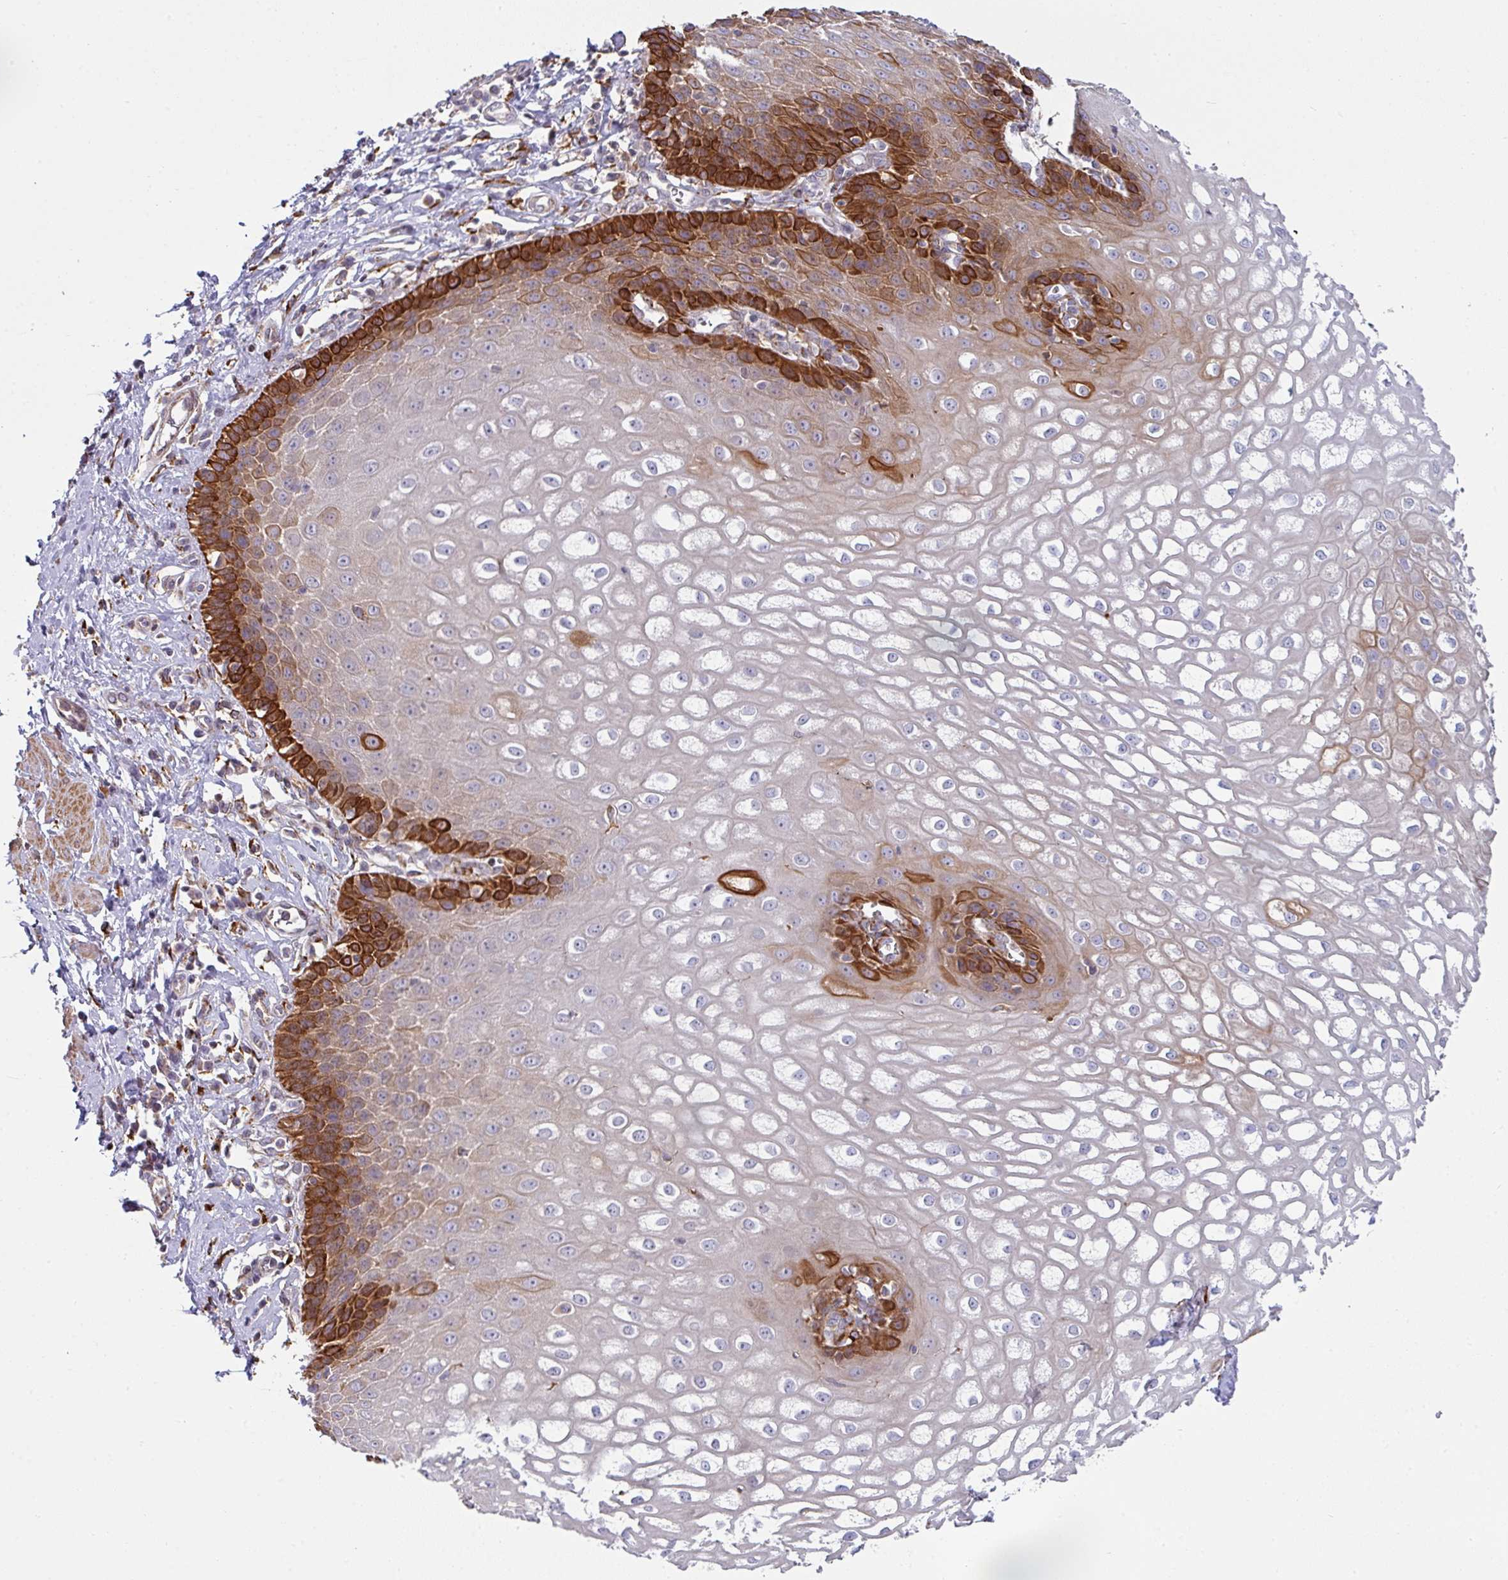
{"staining": {"intensity": "strong", "quantity": "<25%", "location": "cytoplasmic/membranous"}, "tissue": "esophagus", "cell_type": "Squamous epithelial cells", "image_type": "normal", "snomed": [{"axis": "morphology", "description": "Normal tissue, NOS"}, {"axis": "topography", "description": "Esophagus"}], "caption": "Brown immunohistochemical staining in normal human esophagus shows strong cytoplasmic/membranous expression in about <25% of squamous epithelial cells. The staining is performed using DAB brown chromogen to label protein expression. The nuclei are counter-stained blue using hematoxylin.", "gene": "ZNF268", "patient": {"sex": "male", "age": 67}}